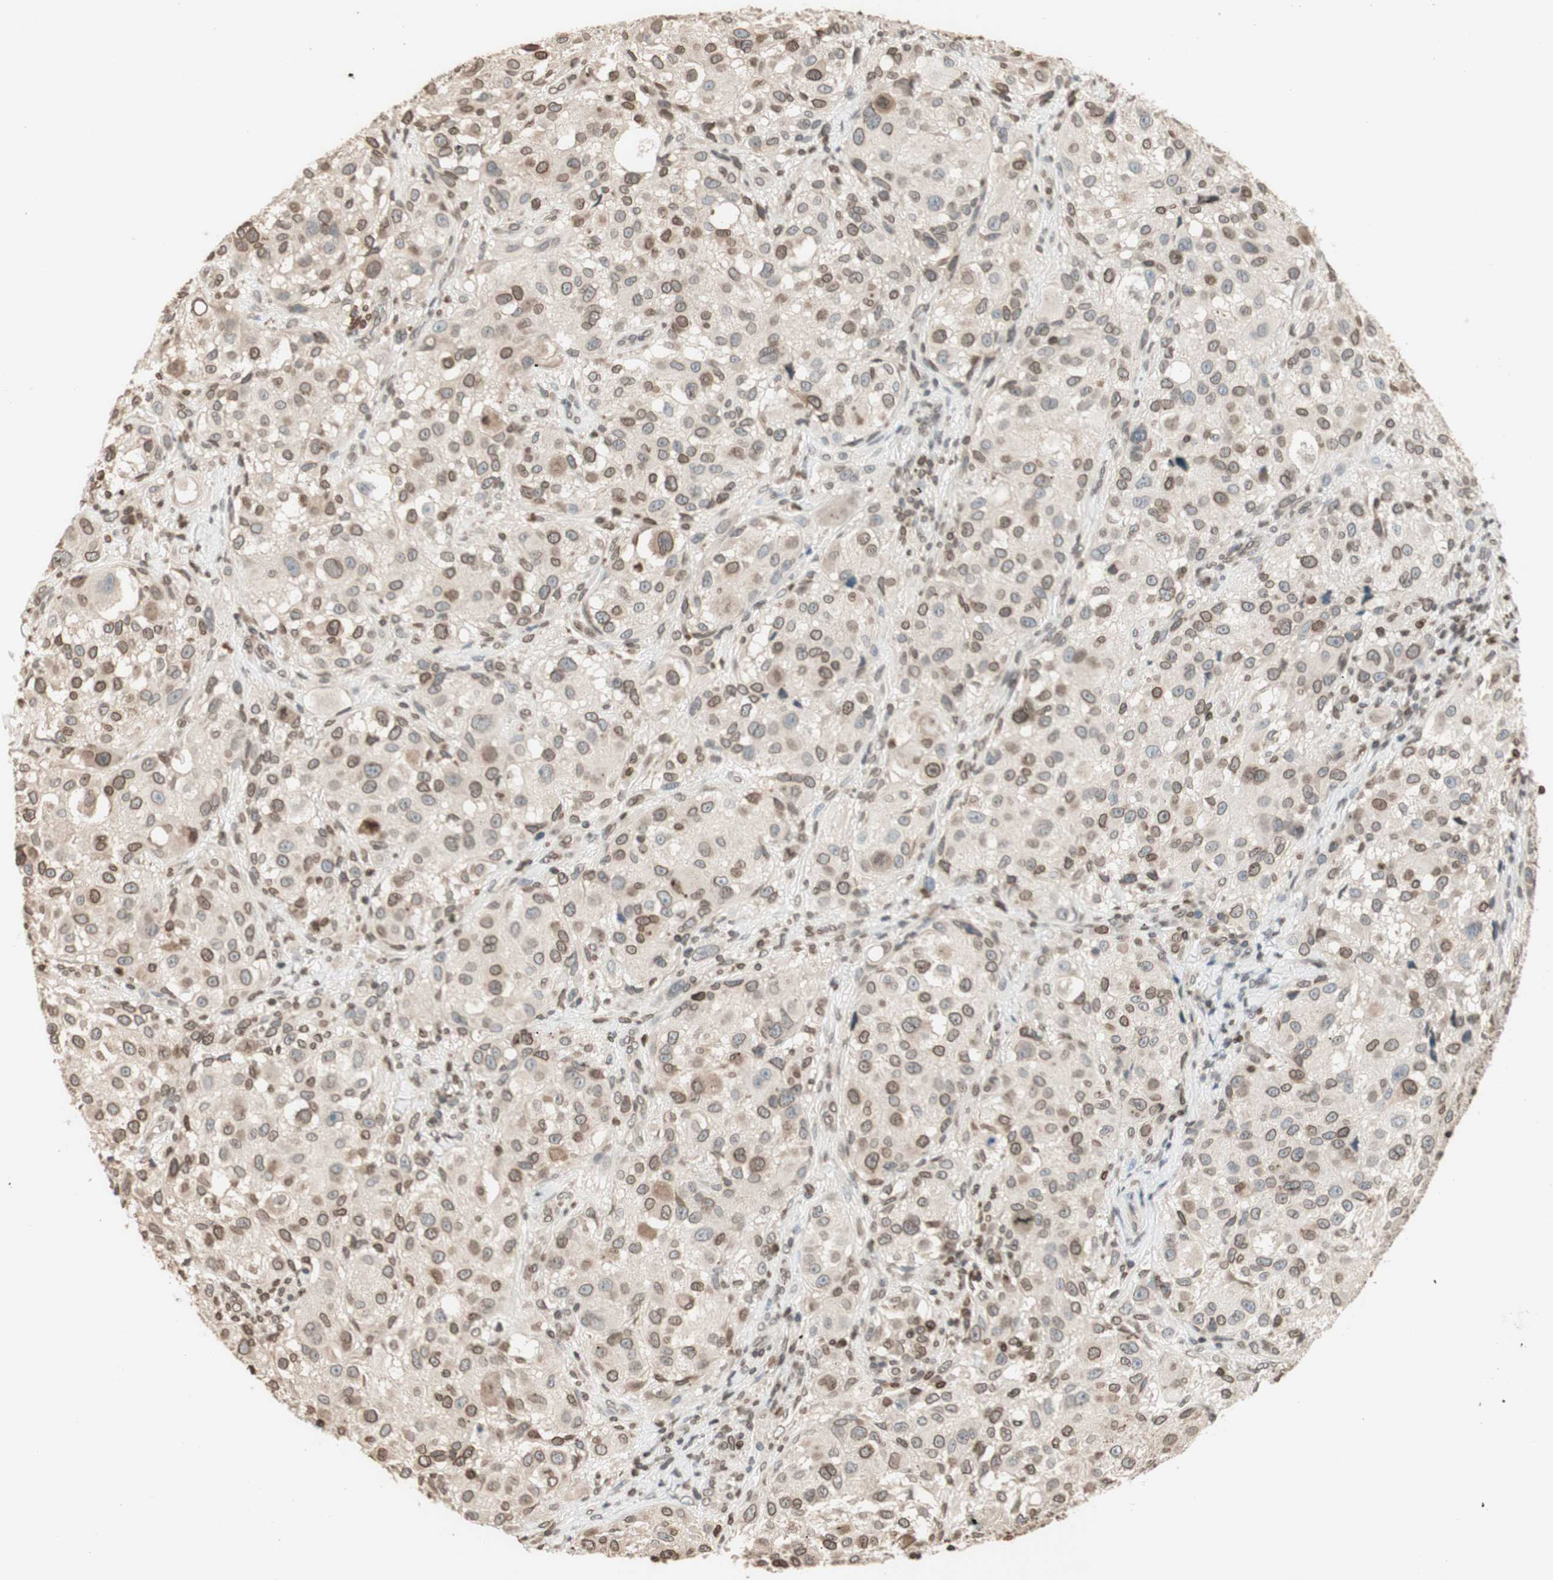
{"staining": {"intensity": "moderate", "quantity": ">75%", "location": "cytoplasmic/membranous,nuclear"}, "tissue": "melanoma", "cell_type": "Tumor cells", "image_type": "cancer", "snomed": [{"axis": "morphology", "description": "Necrosis, NOS"}, {"axis": "morphology", "description": "Malignant melanoma, NOS"}, {"axis": "topography", "description": "Skin"}], "caption": "Protein staining of melanoma tissue demonstrates moderate cytoplasmic/membranous and nuclear expression in about >75% of tumor cells.", "gene": "TMPO", "patient": {"sex": "female", "age": 87}}